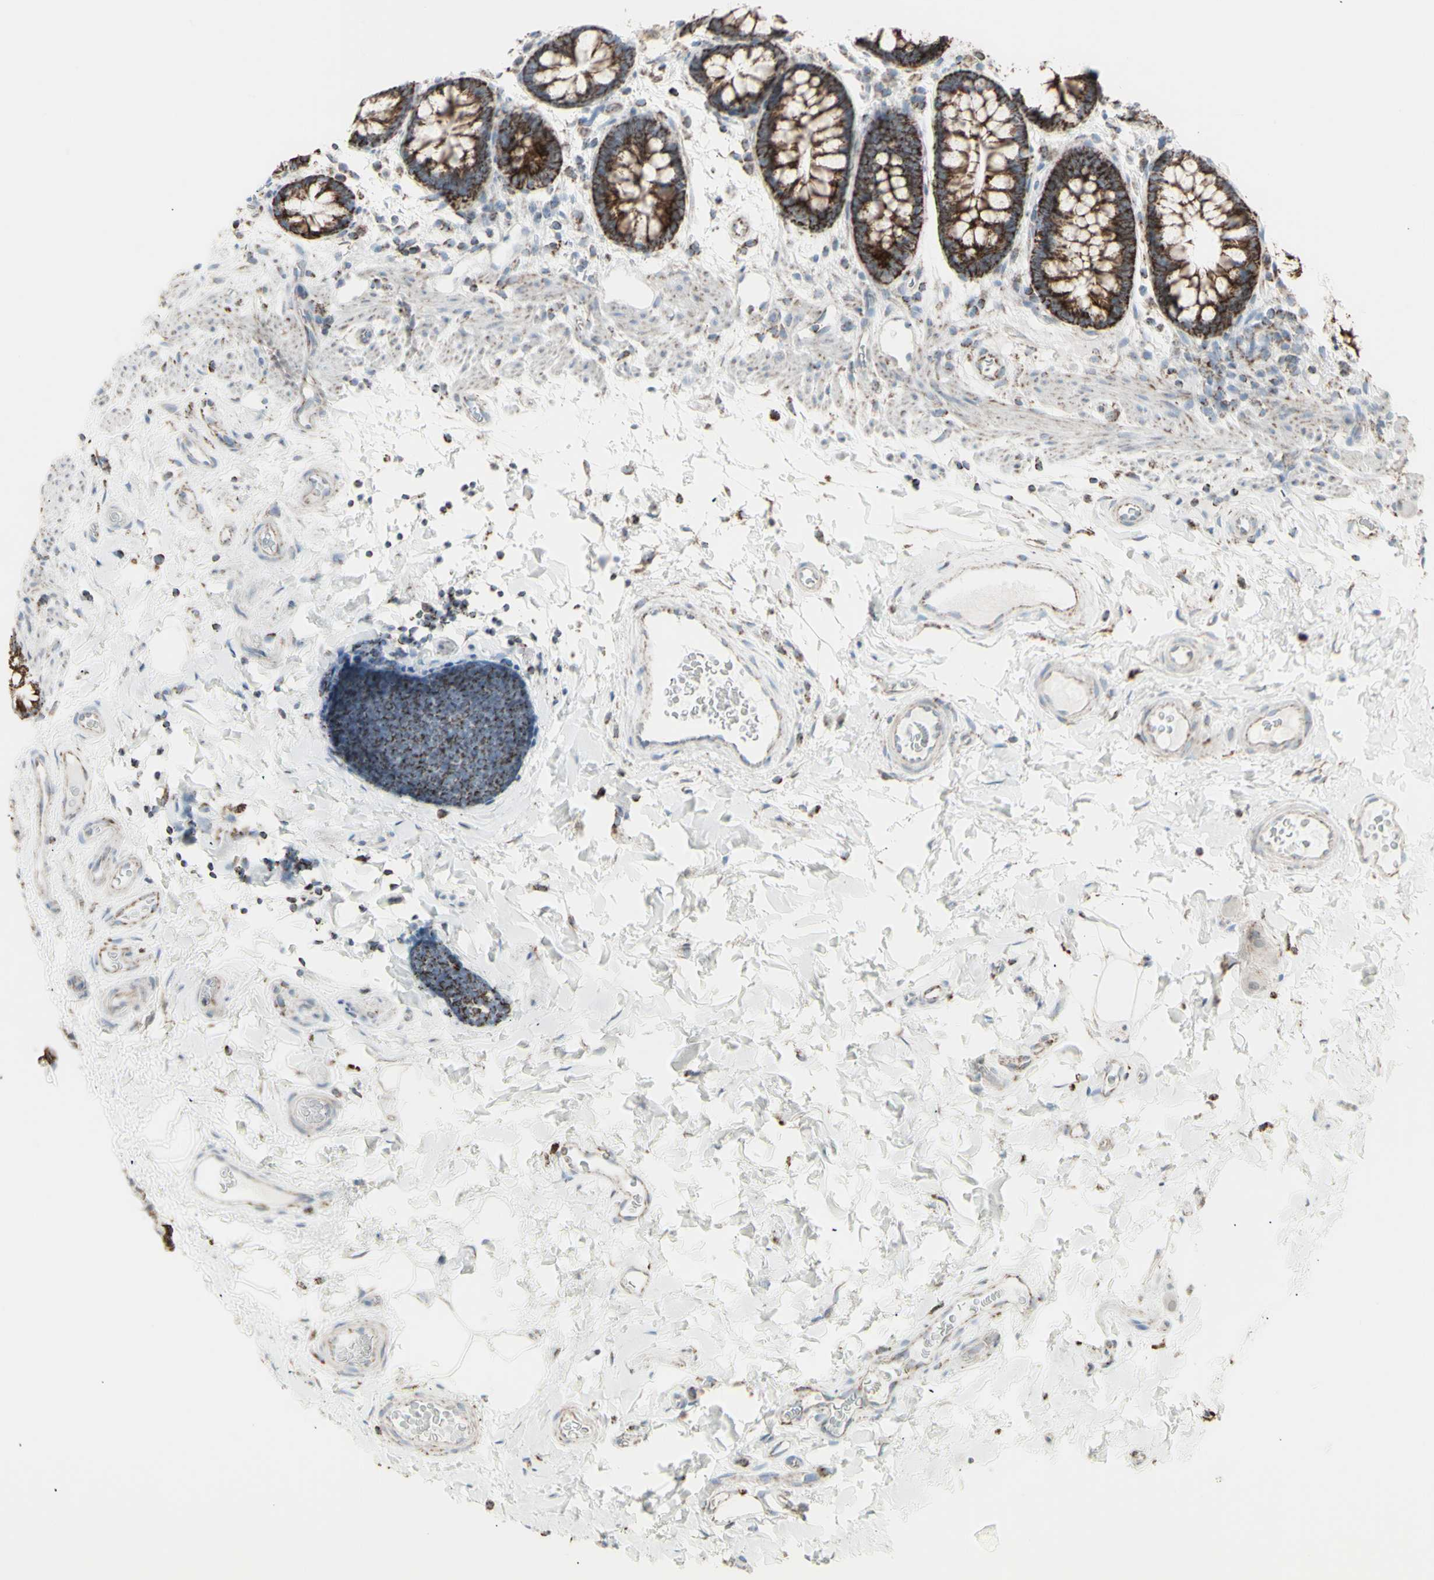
{"staining": {"intensity": "weak", "quantity": "25%-75%", "location": "cytoplasmic/membranous"}, "tissue": "colon", "cell_type": "Endothelial cells", "image_type": "normal", "snomed": [{"axis": "morphology", "description": "Normal tissue, NOS"}, {"axis": "topography", "description": "Colon"}], "caption": "IHC of normal human colon demonstrates low levels of weak cytoplasmic/membranous positivity in approximately 25%-75% of endothelial cells.", "gene": "PLGRKT", "patient": {"sex": "female", "age": 80}}